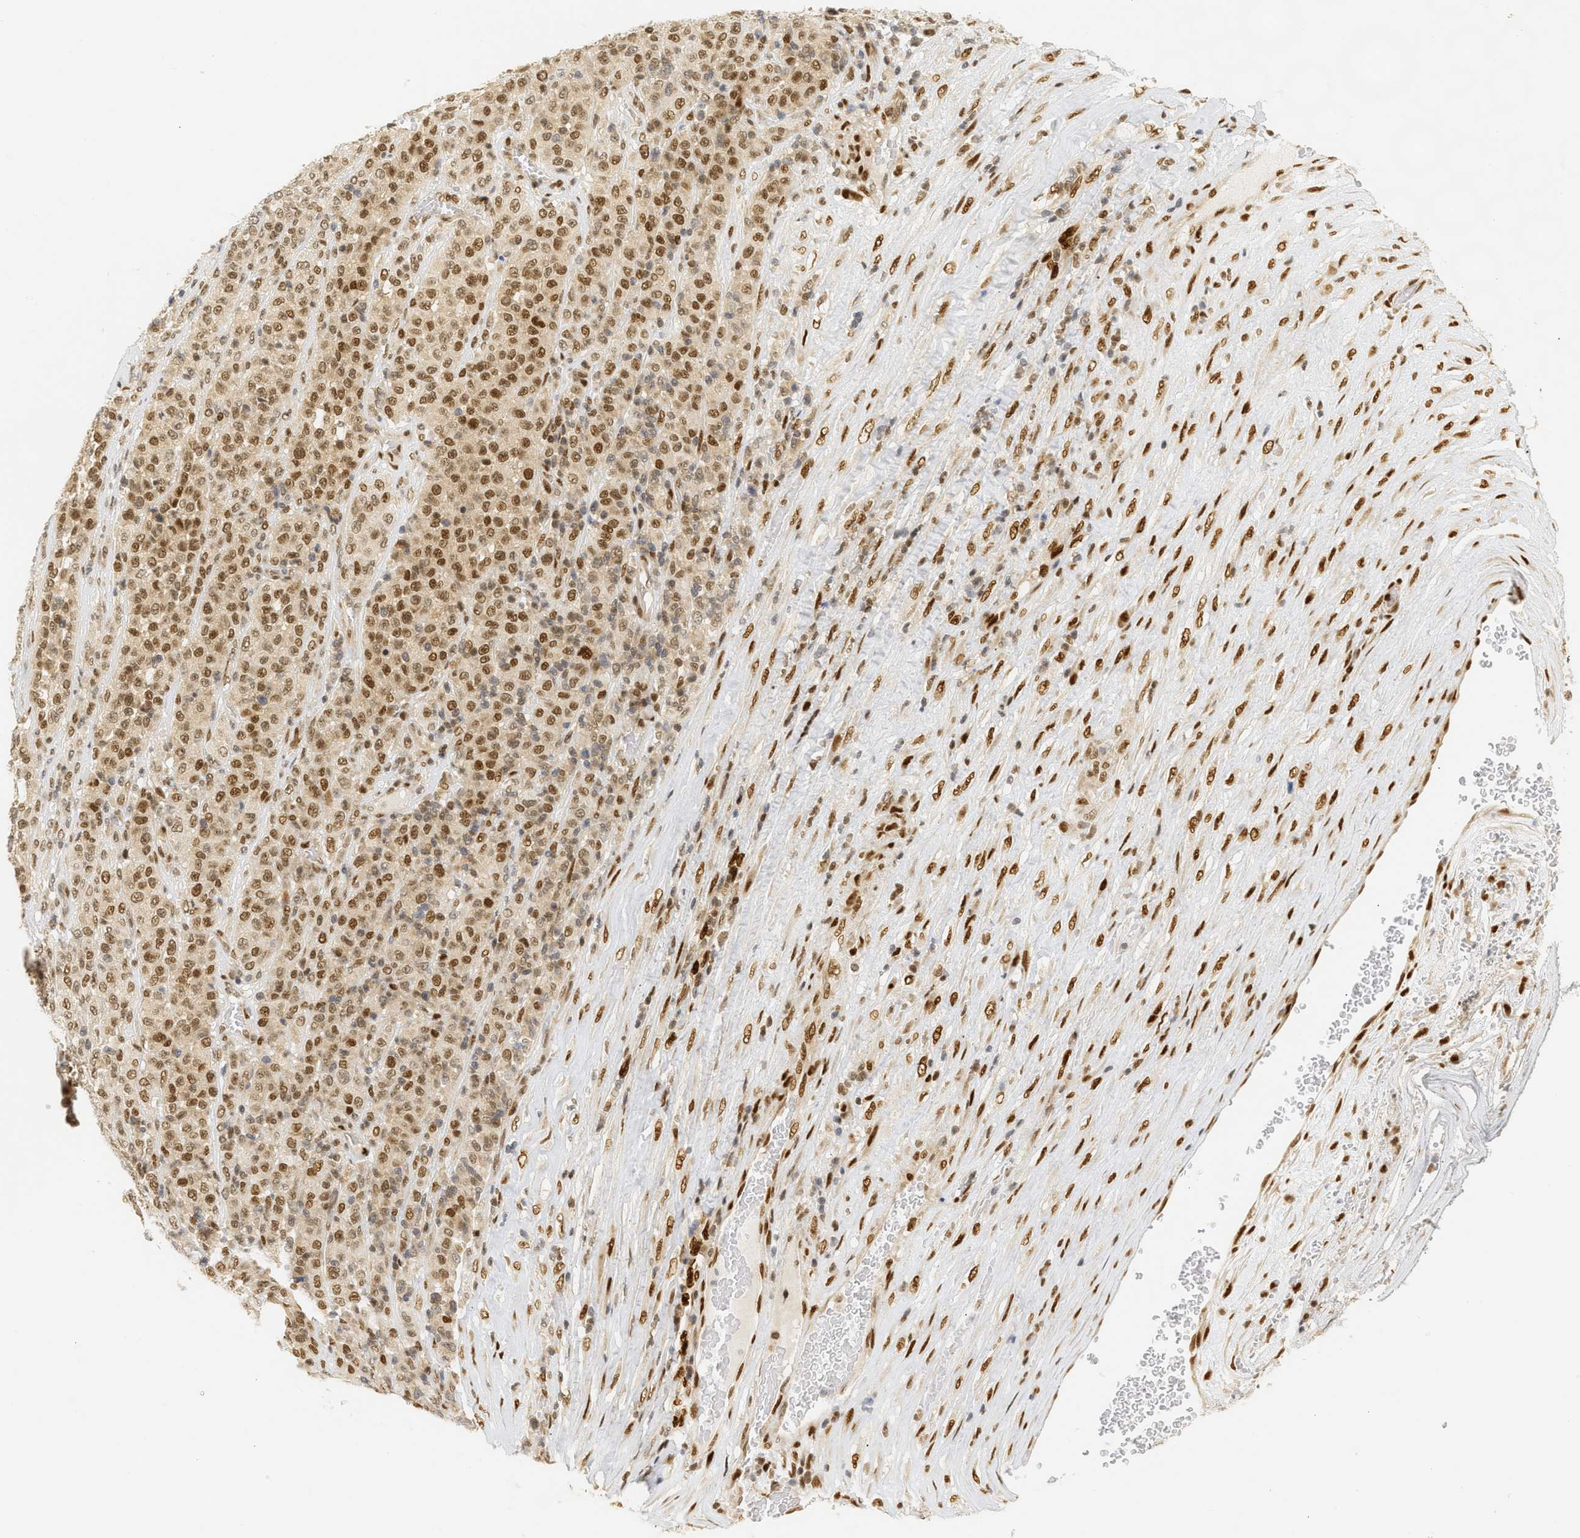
{"staining": {"intensity": "moderate", "quantity": ">75%", "location": "nuclear"}, "tissue": "melanoma", "cell_type": "Tumor cells", "image_type": "cancer", "snomed": [{"axis": "morphology", "description": "Malignant melanoma, Metastatic site"}, {"axis": "topography", "description": "Pancreas"}], "caption": "Tumor cells exhibit medium levels of moderate nuclear expression in approximately >75% of cells in melanoma. (brown staining indicates protein expression, while blue staining denotes nuclei).", "gene": "SSBP2", "patient": {"sex": "female", "age": 30}}